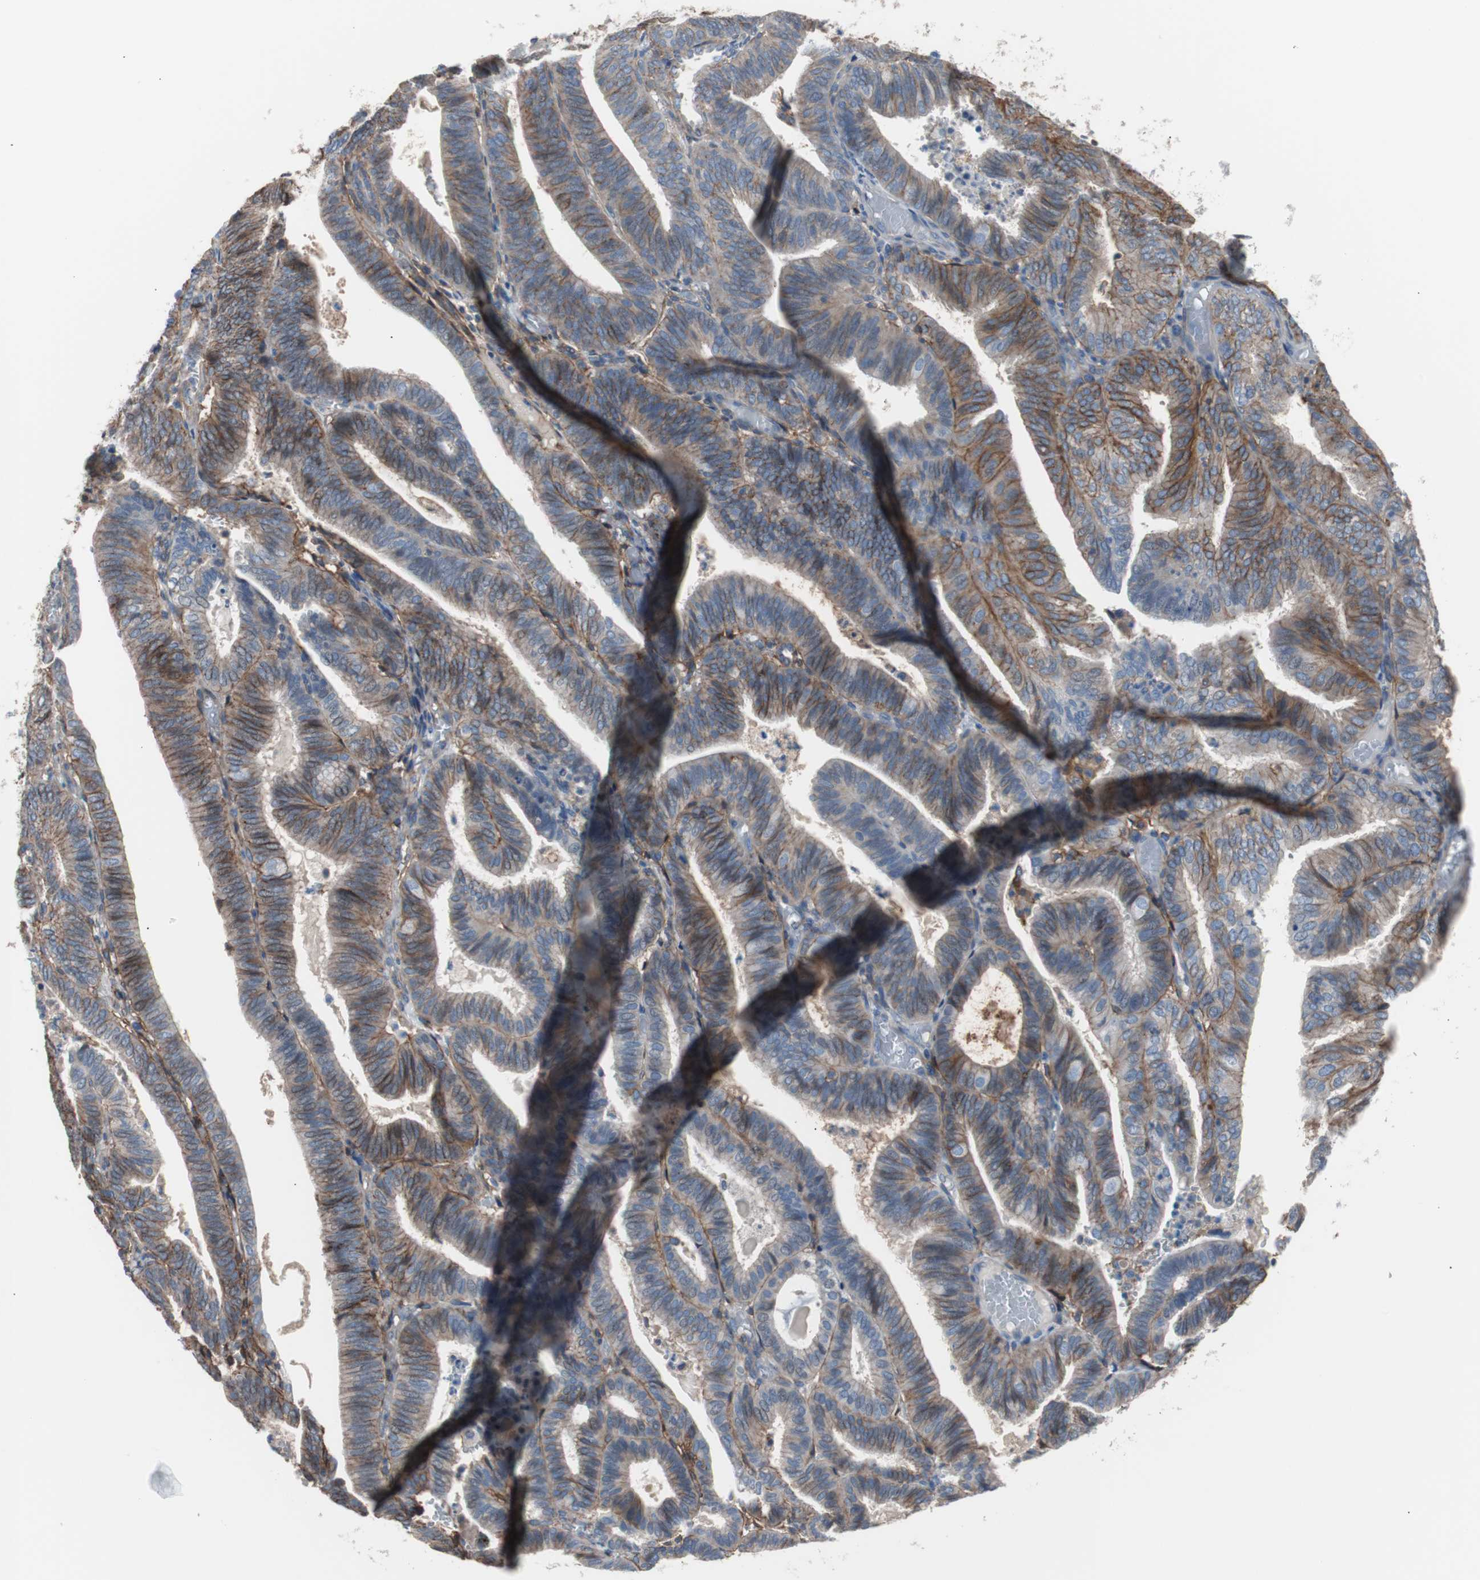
{"staining": {"intensity": "moderate", "quantity": "25%-75%", "location": "cytoplasmic/membranous"}, "tissue": "endometrial cancer", "cell_type": "Tumor cells", "image_type": "cancer", "snomed": [{"axis": "morphology", "description": "Adenocarcinoma, NOS"}, {"axis": "topography", "description": "Uterus"}], "caption": "Immunohistochemical staining of human adenocarcinoma (endometrial) demonstrates medium levels of moderate cytoplasmic/membranous protein staining in about 25%-75% of tumor cells. Nuclei are stained in blue.", "gene": "CD81", "patient": {"sex": "female", "age": 60}}